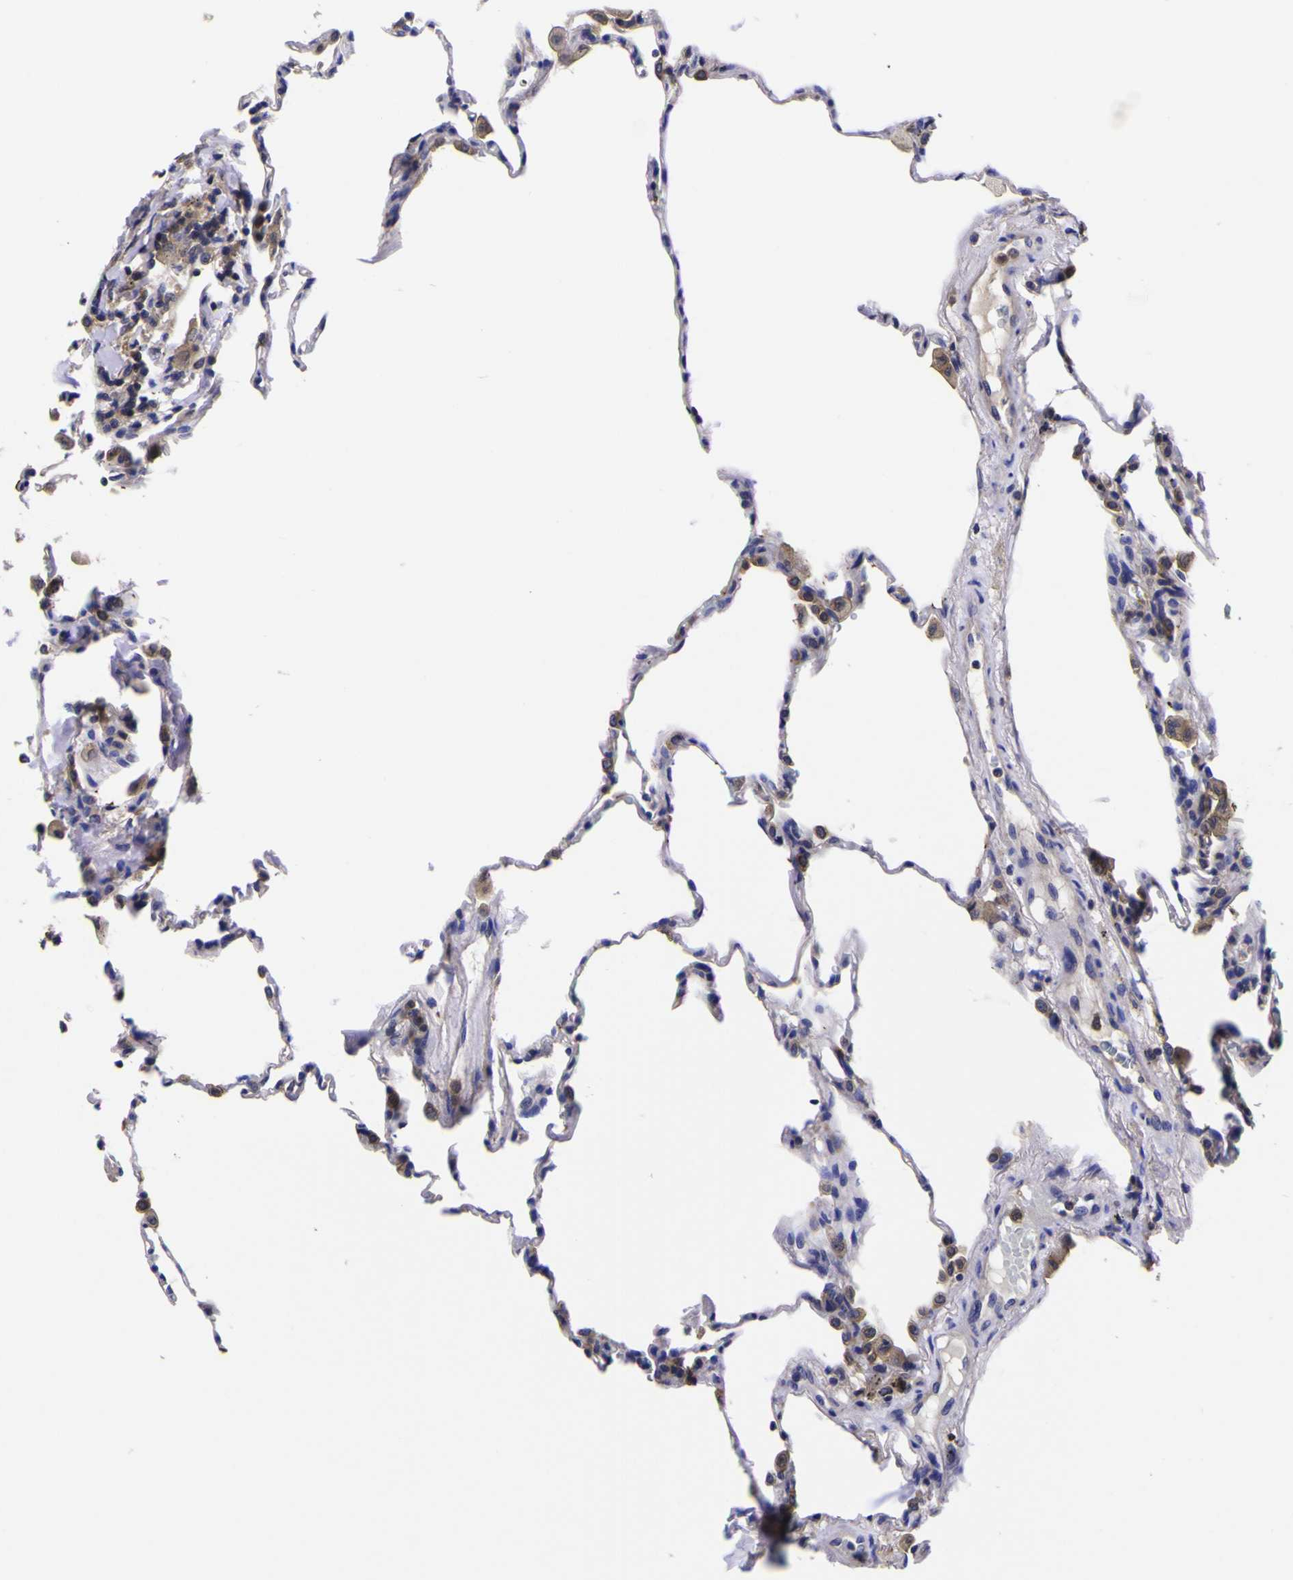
{"staining": {"intensity": "negative", "quantity": "none", "location": "none"}, "tissue": "lung", "cell_type": "Alveolar cells", "image_type": "normal", "snomed": [{"axis": "morphology", "description": "Normal tissue, NOS"}, {"axis": "topography", "description": "Lung"}], "caption": "Lung stained for a protein using immunohistochemistry demonstrates no expression alveolar cells.", "gene": "MAPK14", "patient": {"sex": "male", "age": 59}}